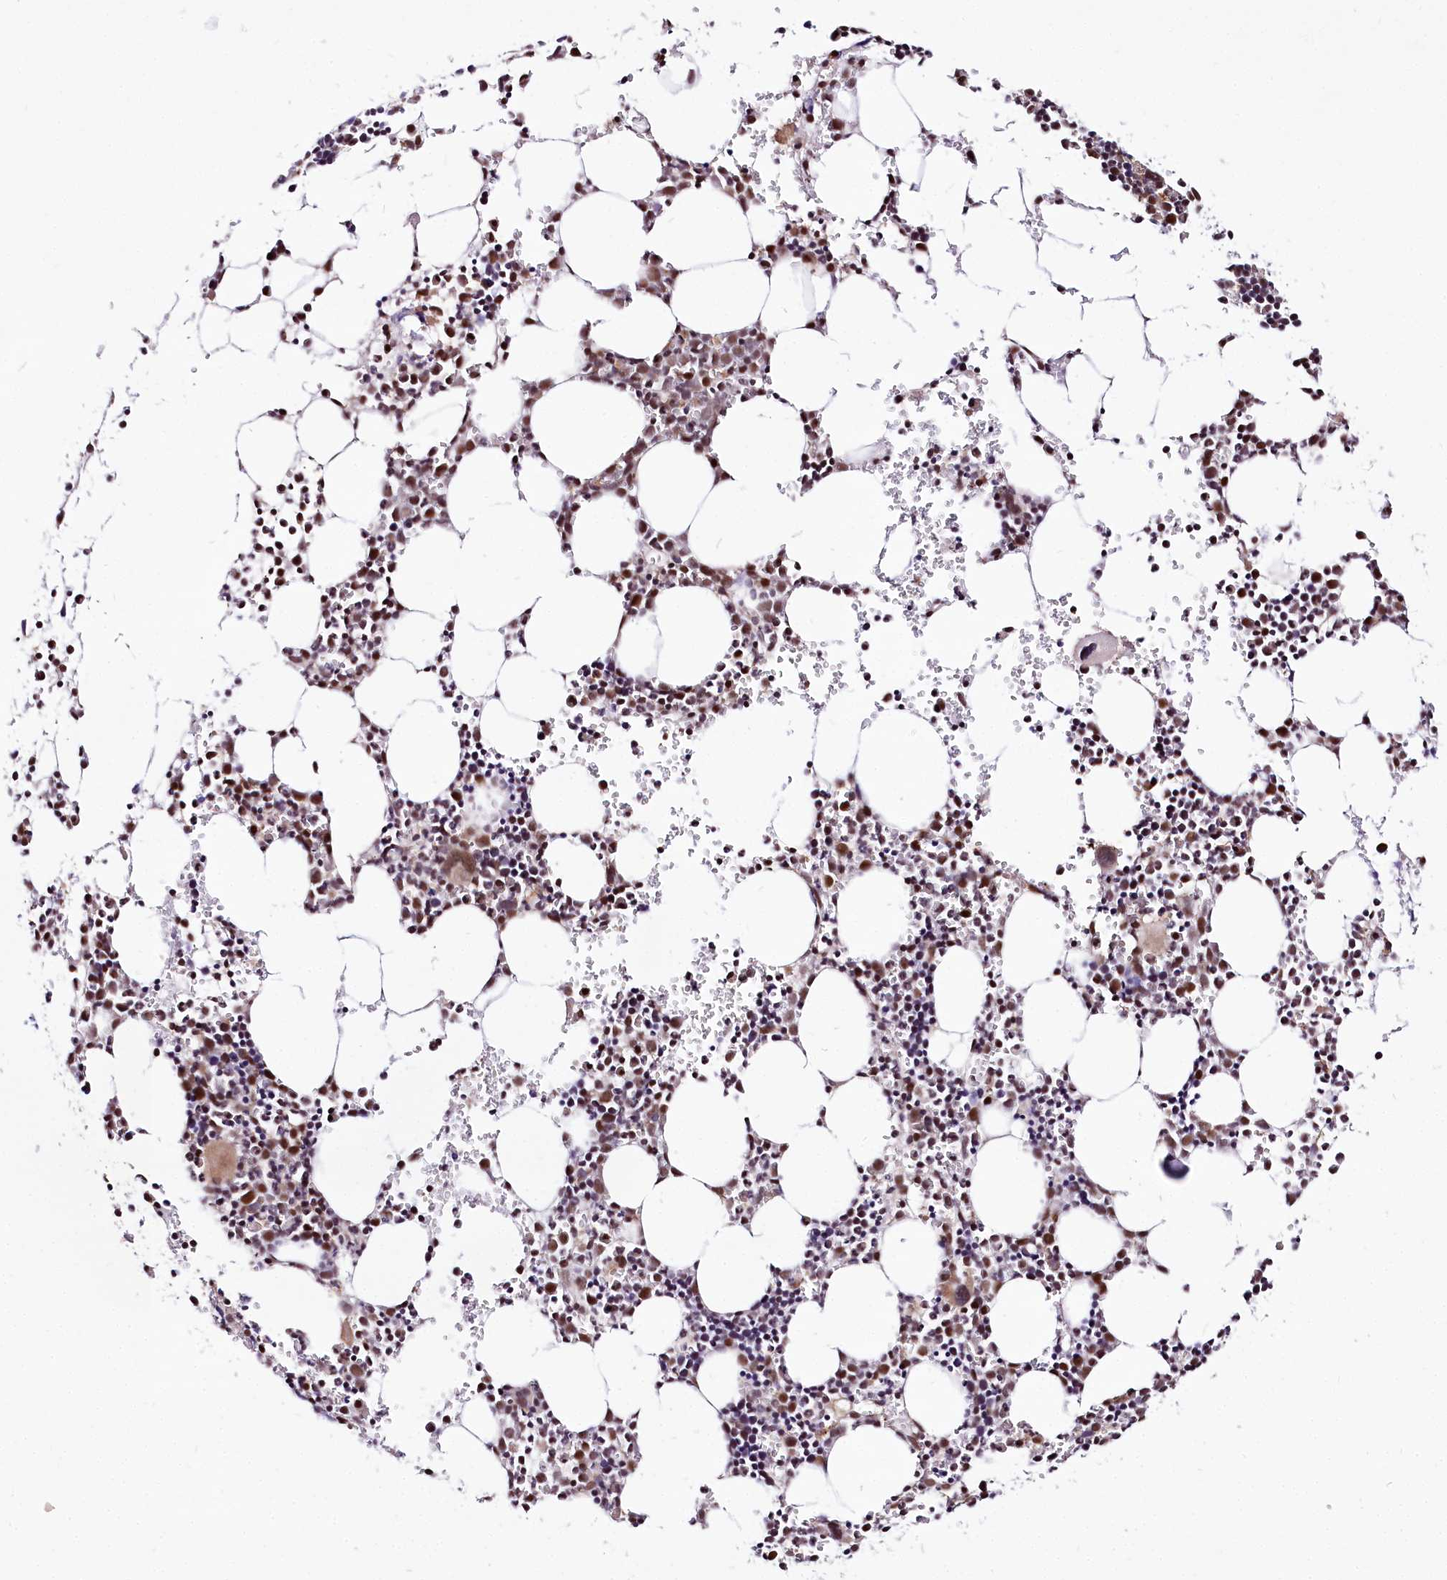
{"staining": {"intensity": "moderate", "quantity": "25%-75%", "location": "nuclear"}, "tissue": "bone marrow", "cell_type": "Hematopoietic cells", "image_type": "normal", "snomed": [{"axis": "morphology", "description": "Normal tissue, NOS"}, {"axis": "topography", "description": "Bone marrow"}], "caption": "Immunohistochemistry image of benign human bone marrow stained for a protein (brown), which shows medium levels of moderate nuclear expression in approximately 25%-75% of hematopoietic cells.", "gene": "POLA2", "patient": {"sex": "female", "age": 89}}